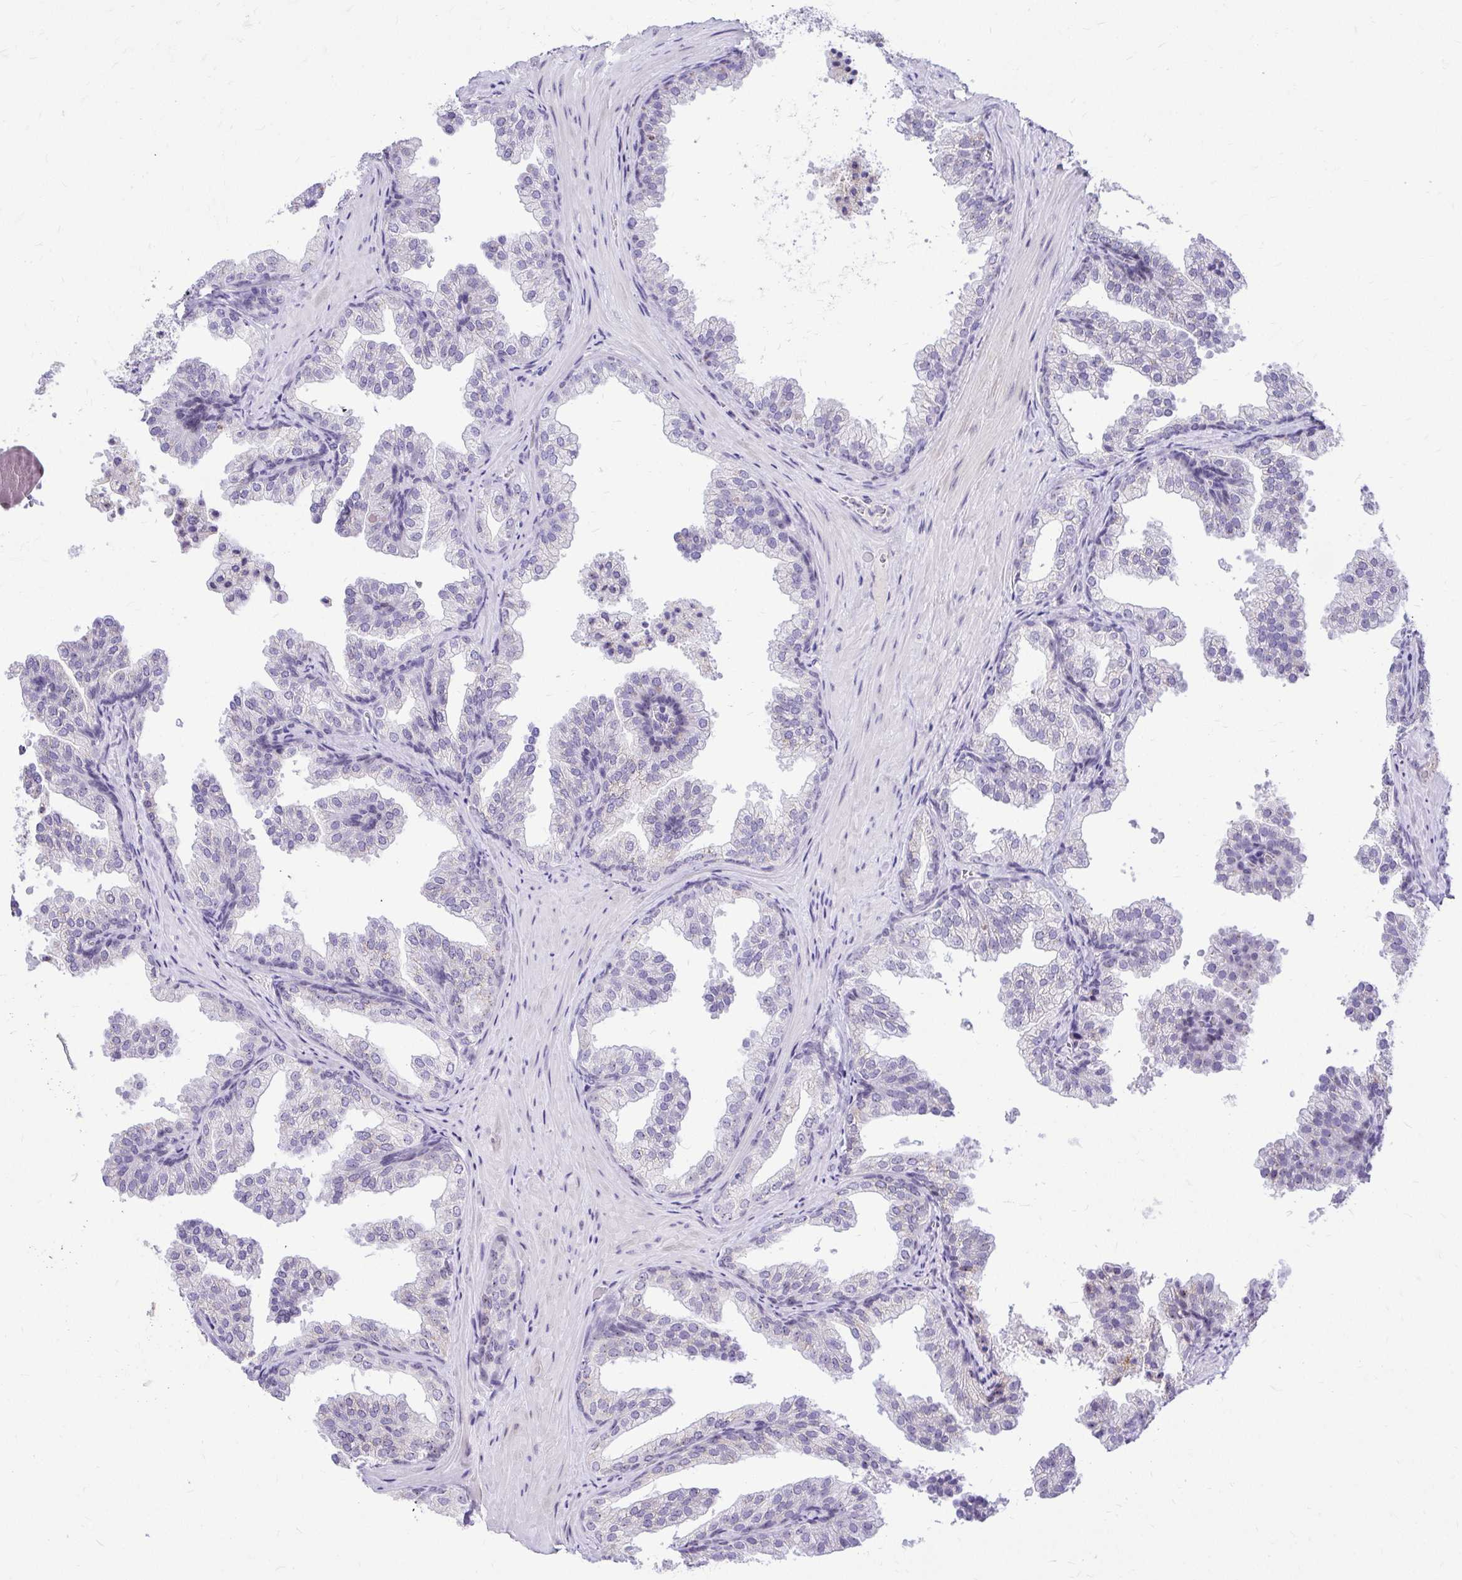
{"staining": {"intensity": "negative", "quantity": "none", "location": "none"}, "tissue": "prostate", "cell_type": "Glandular cells", "image_type": "normal", "snomed": [{"axis": "morphology", "description": "Normal tissue, NOS"}, {"axis": "topography", "description": "Prostate"}], "caption": "Immunohistochemical staining of normal human prostate demonstrates no significant positivity in glandular cells.", "gene": "NIFK", "patient": {"sex": "male", "age": 37}}